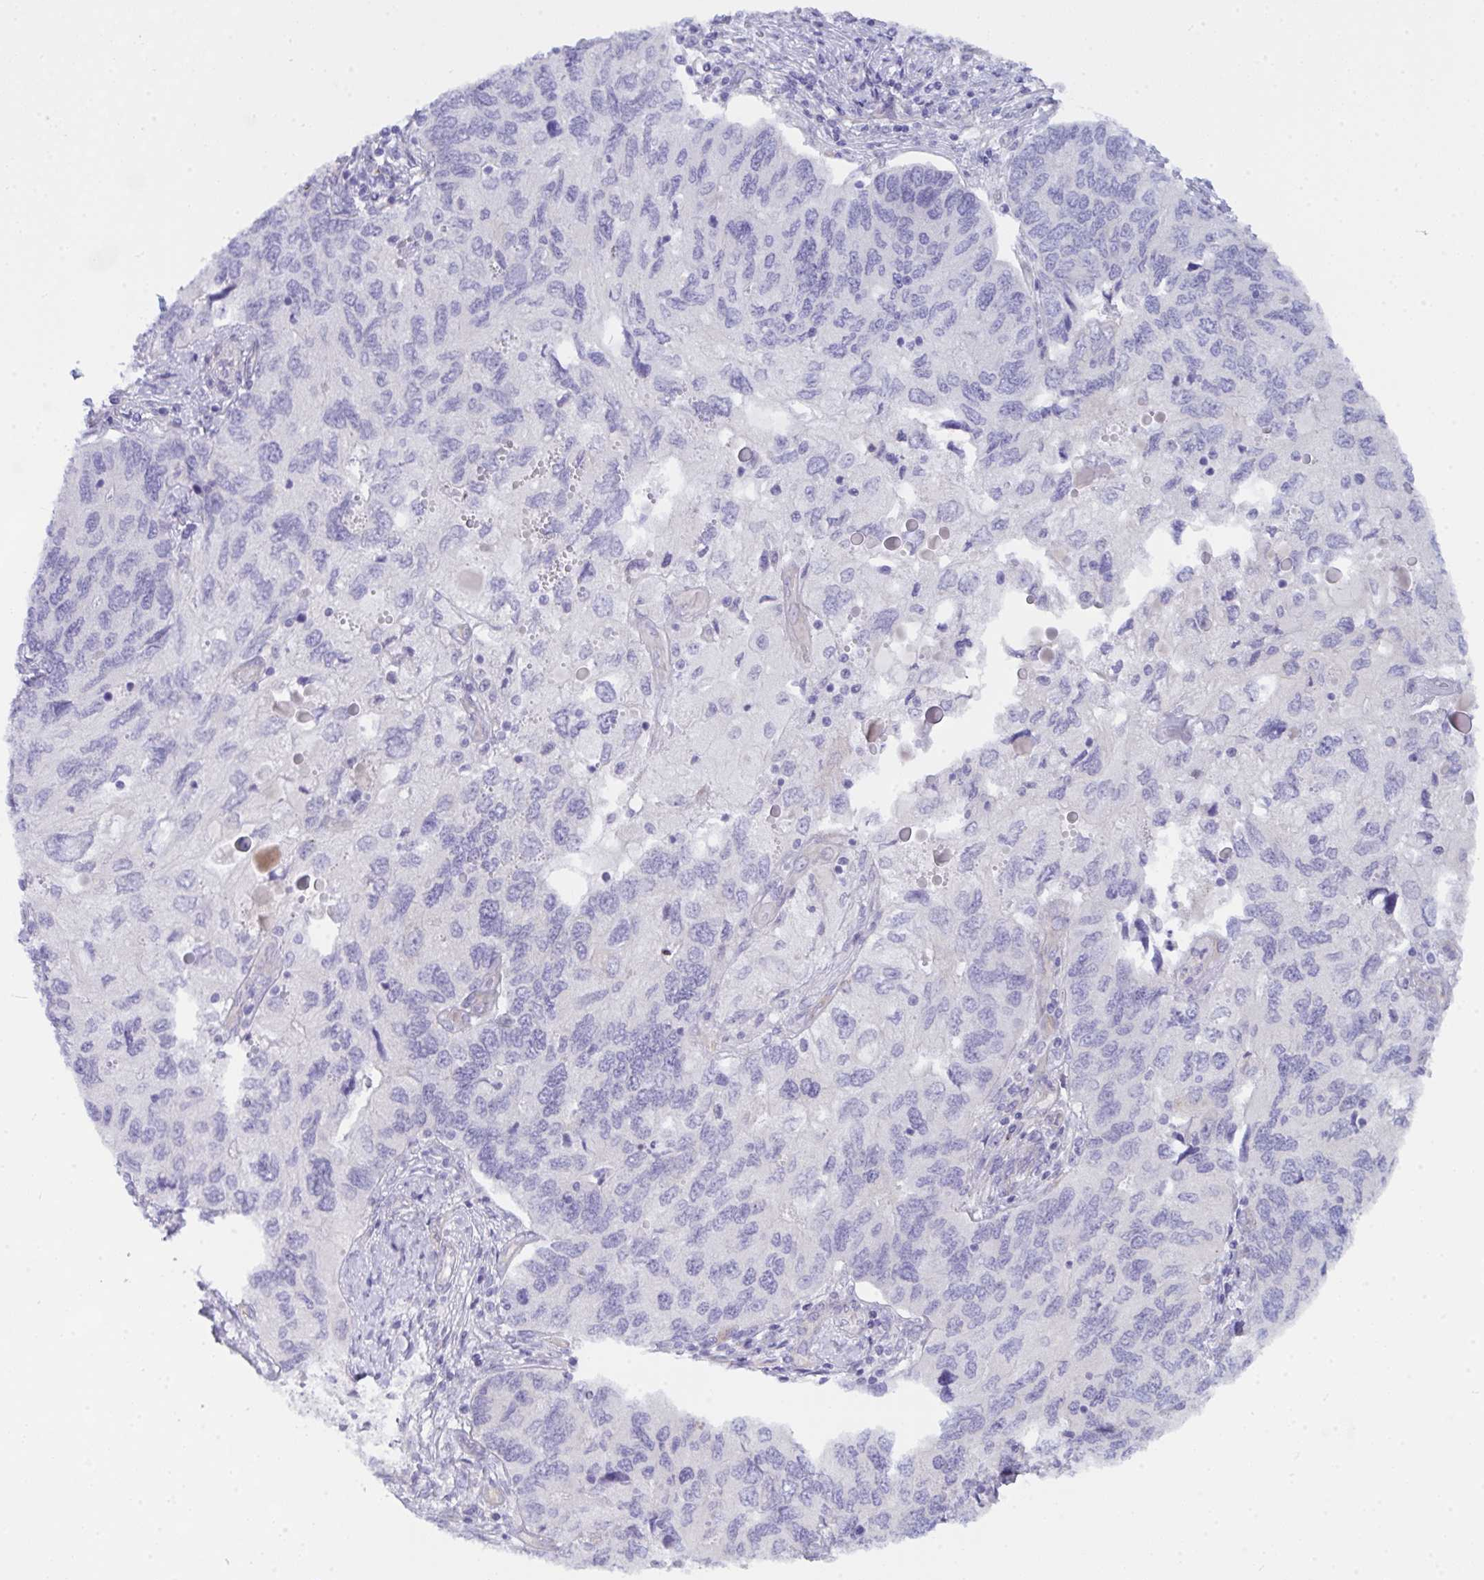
{"staining": {"intensity": "negative", "quantity": "none", "location": "none"}, "tissue": "ovarian cancer", "cell_type": "Tumor cells", "image_type": "cancer", "snomed": [{"axis": "morphology", "description": "Cystadenocarcinoma, mucinous, NOS"}, {"axis": "topography", "description": "Ovary"}], "caption": "This is an IHC histopathology image of ovarian mucinous cystadenocarcinoma. There is no positivity in tumor cells.", "gene": "NFXL1", "patient": {"sex": "female", "age": 34}}